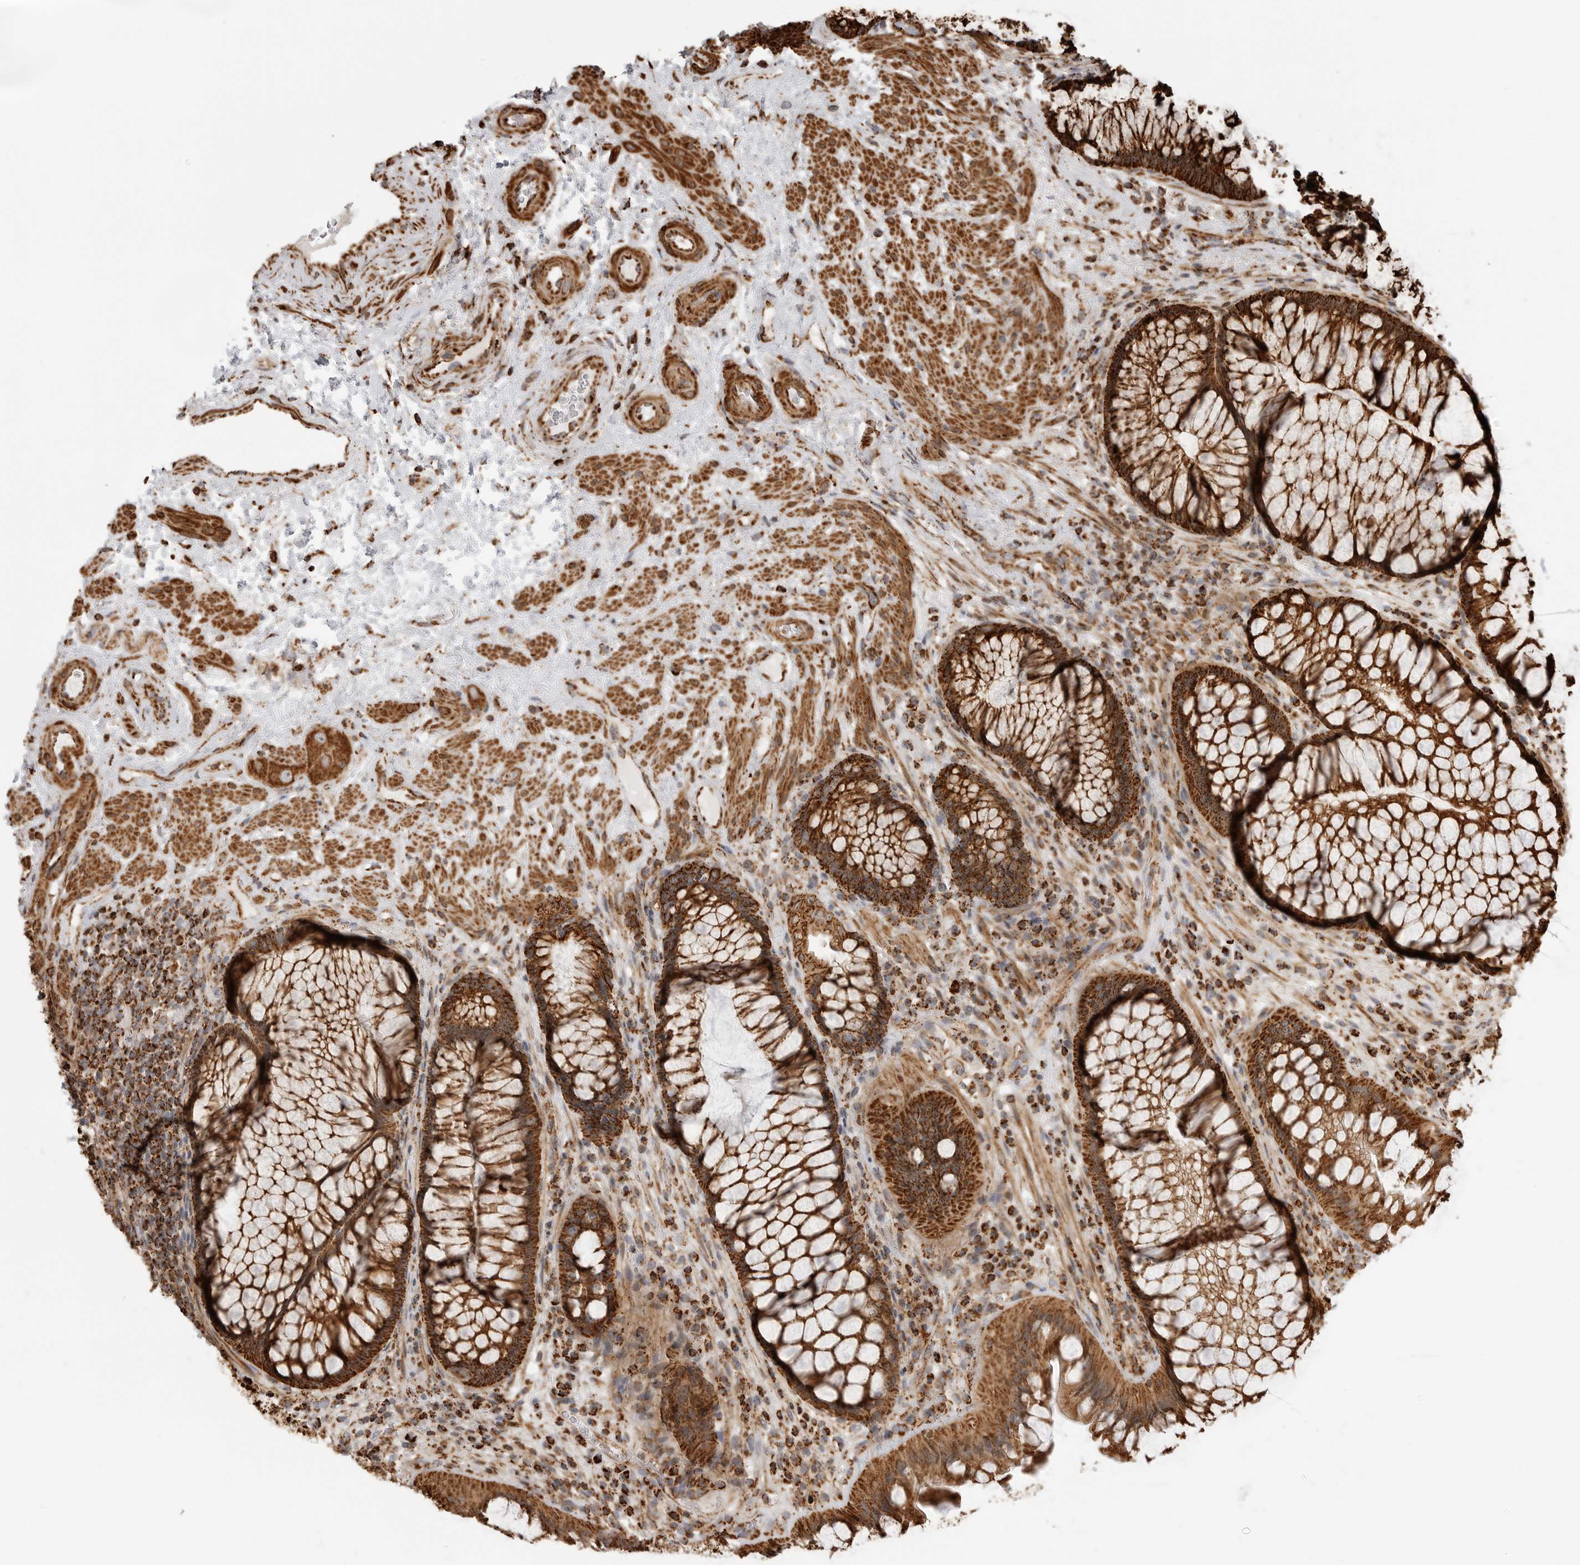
{"staining": {"intensity": "strong", "quantity": ">75%", "location": "cytoplasmic/membranous"}, "tissue": "rectum", "cell_type": "Glandular cells", "image_type": "normal", "snomed": [{"axis": "morphology", "description": "Normal tissue, NOS"}, {"axis": "topography", "description": "Rectum"}], "caption": "This image reveals benign rectum stained with immunohistochemistry (IHC) to label a protein in brown. The cytoplasmic/membranous of glandular cells show strong positivity for the protein. Nuclei are counter-stained blue.", "gene": "BMP2K", "patient": {"sex": "male", "age": 51}}